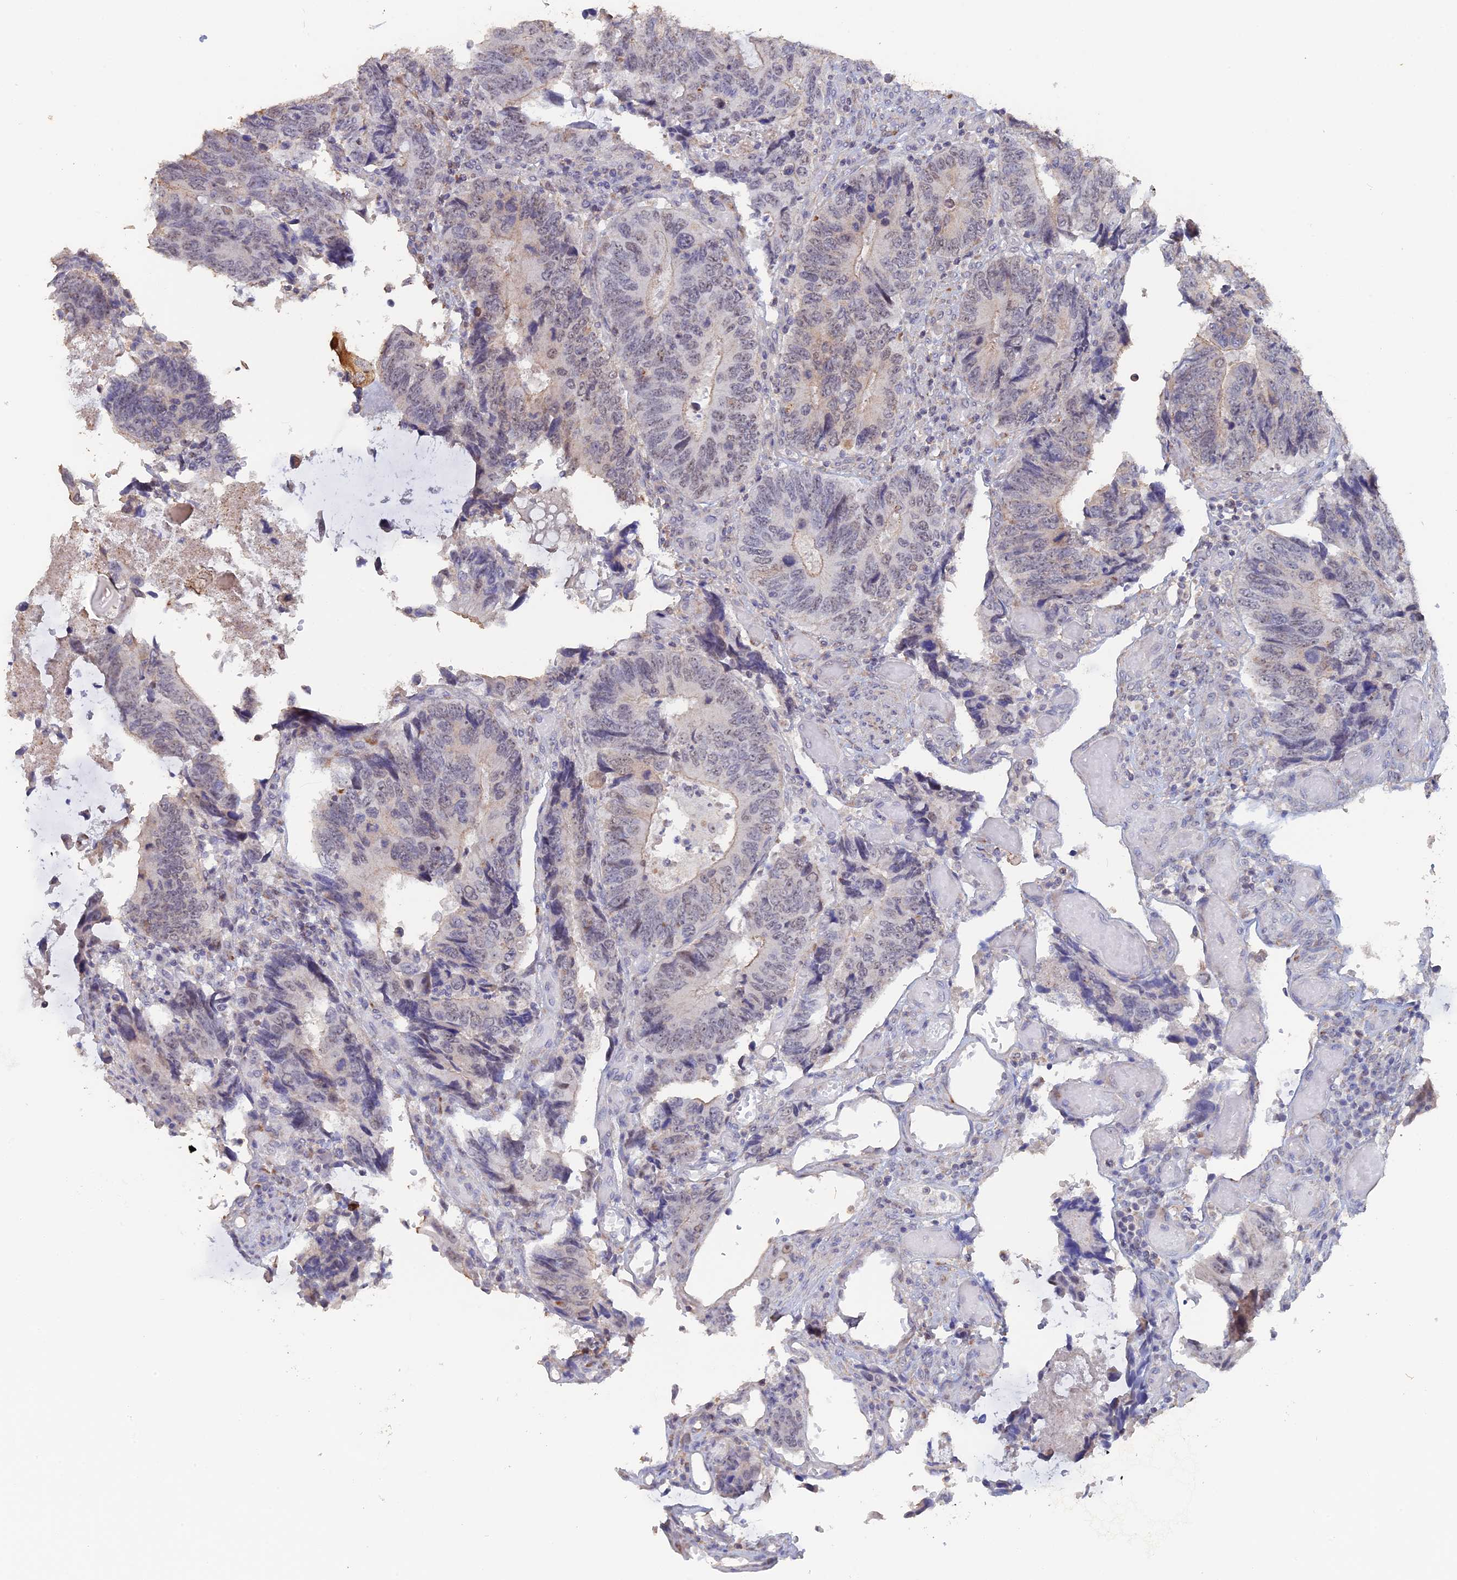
{"staining": {"intensity": "weak", "quantity": "<25%", "location": "nuclear"}, "tissue": "colorectal cancer", "cell_type": "Tumor cells", "image_type": "cancer", "snomed": [{"axis": "morphology", "description": "Adenocarcinoma, NOS"}, {"axis": "topography", "description": "Colon"}], "caption": "IHC photomicrograph of colorectal cancer stained for a protein (brown), which exhibits no positivity in tumor cells.", "gene": "SEMG2", "patient": {"sex": "male", "age": 87}}